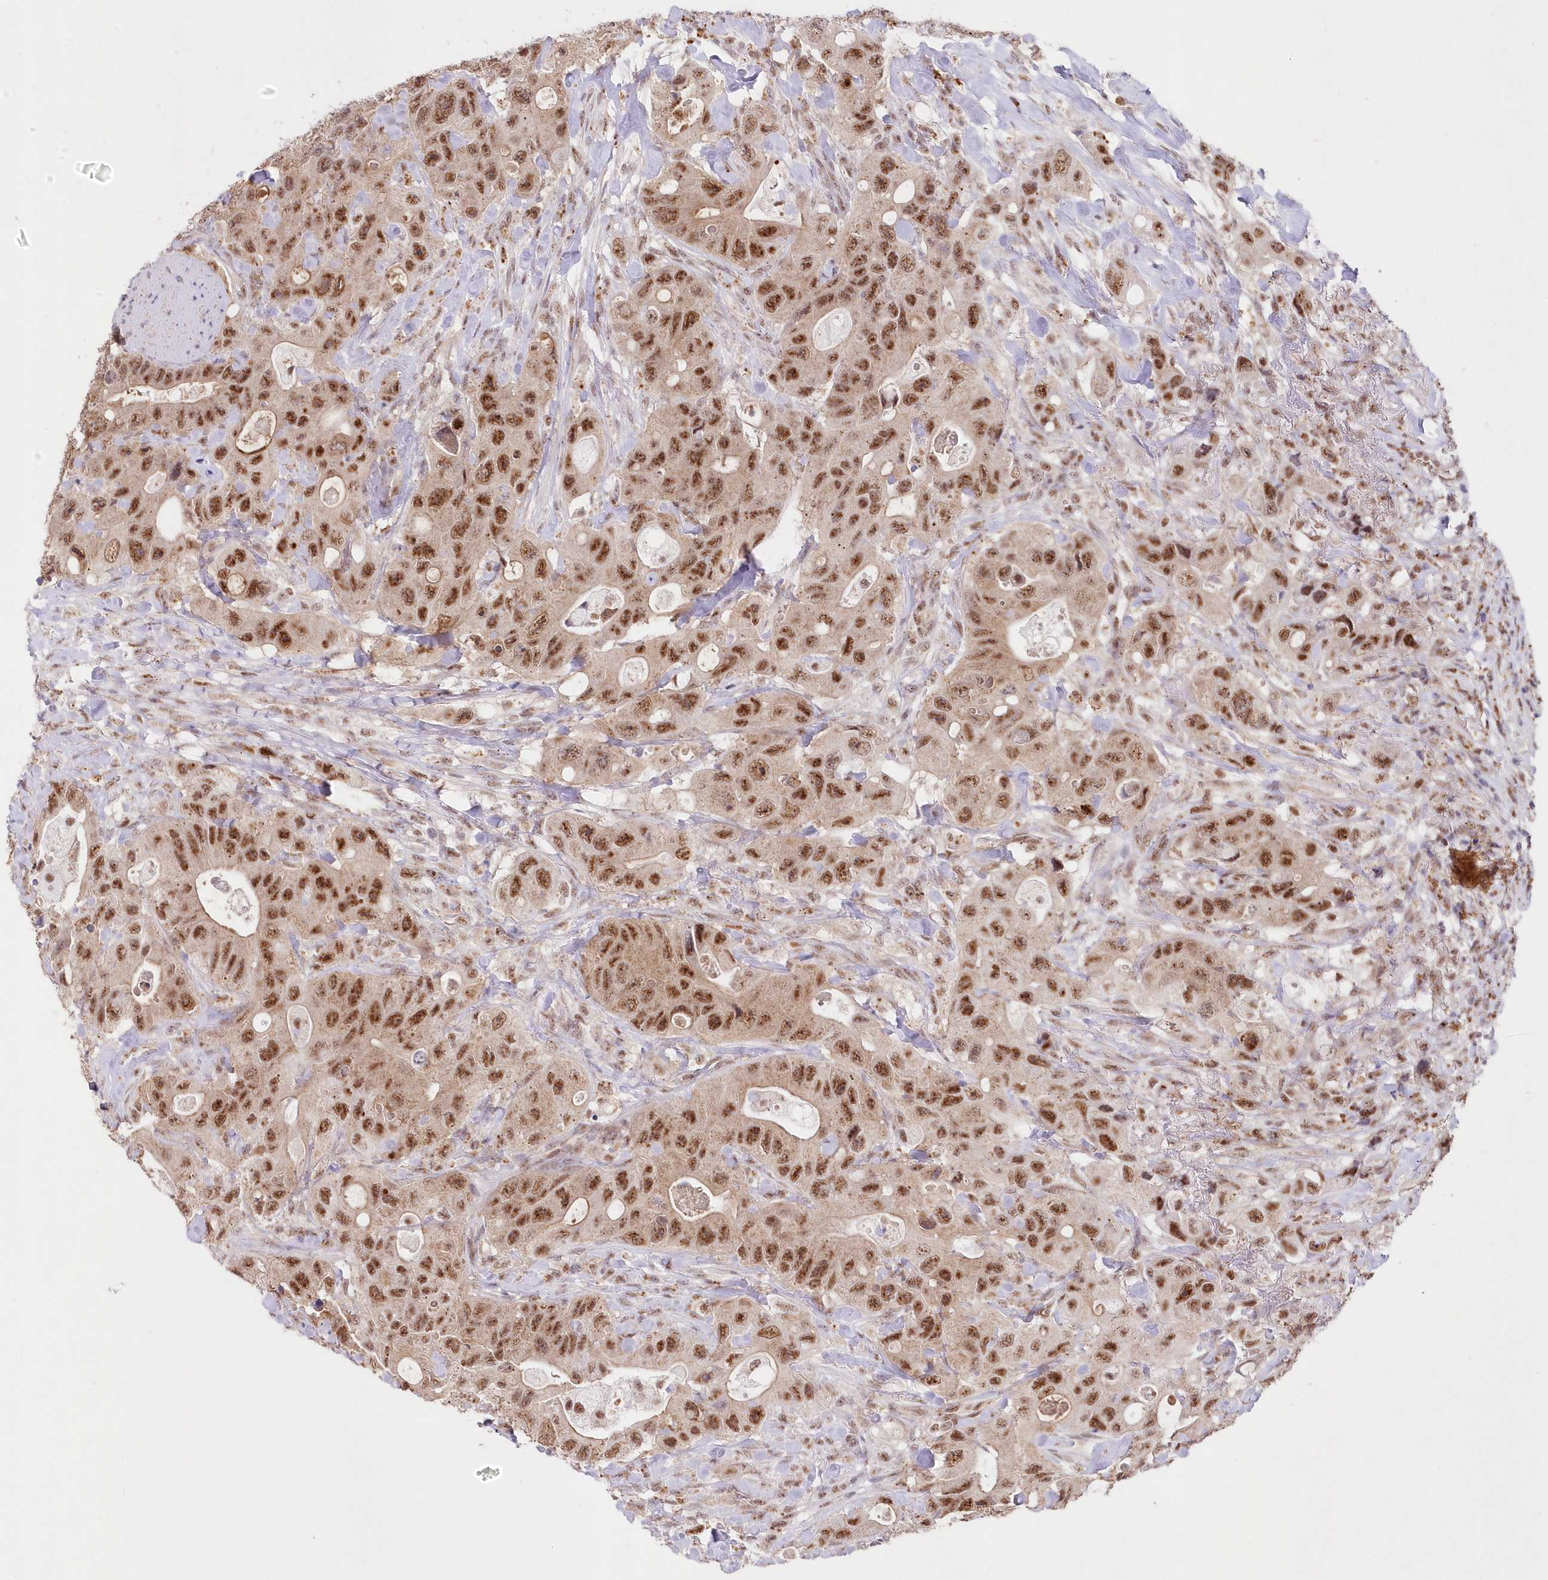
{"staining": {"intensity": "strong", "quantity": ">75%", "location": "nuclear"}, "tissue": "colorectal cancer", "cell_type": "Tumor cells", "image_type": "cancer", "snomed": [{"axis": "morphology", "description": "Adenocarcinoma, NOS"}, {"axis": "topography", "description": "Colon"}], "caption": "IHC photomicrograph of human adenocarcinoma (colorectal) stained for a protein (brown), which reveals high levels of strong nuclear expression in approximately >75% of tumor cells.", "gene": "RBM27", "patient": {"sex": "female", "age": 46}}